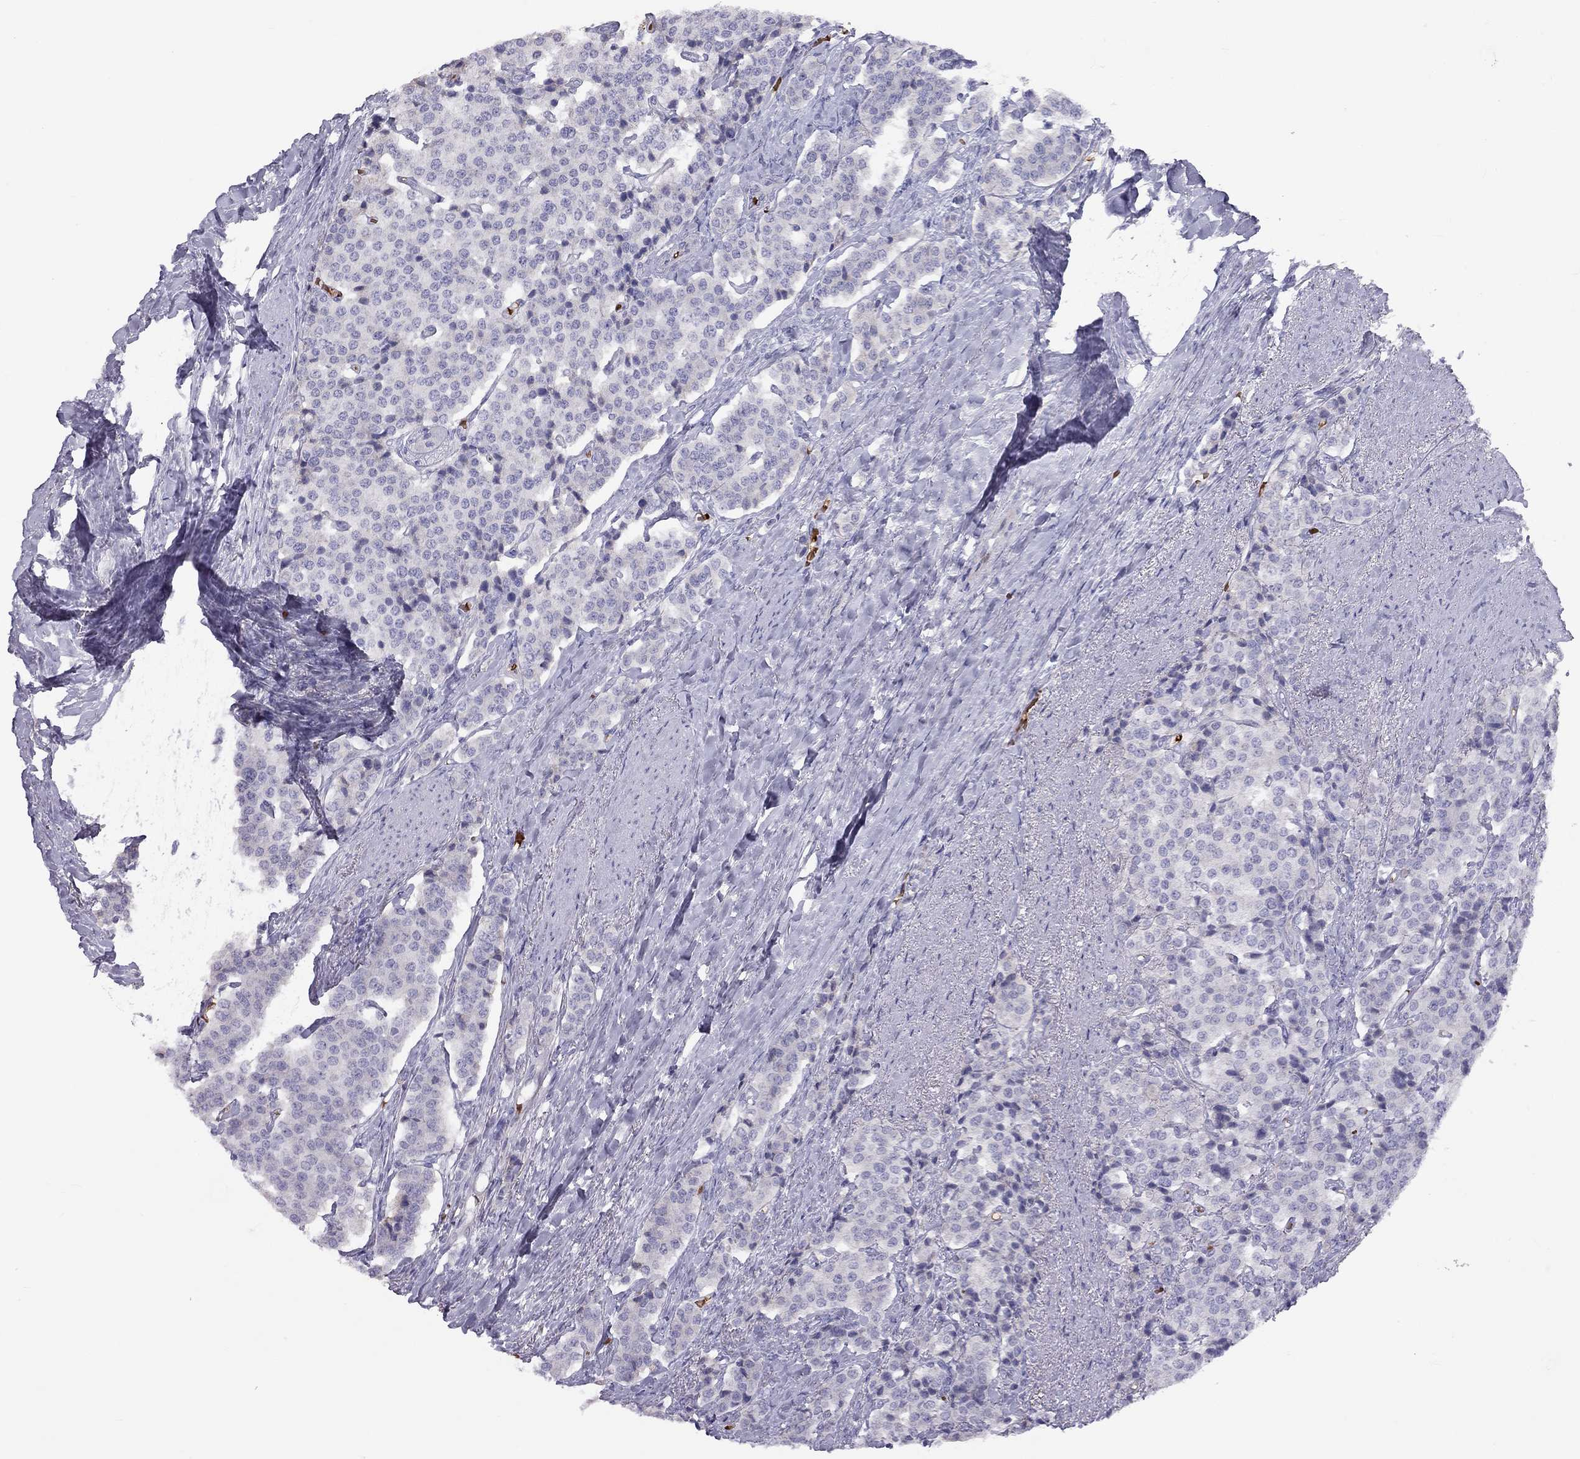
{"staining": {"intensity": "negative", "quantity": "none", "location": "none"}, "tissue": "carcinoid", "cell_type": "Tumor cells", "image_type": "cancer", "snomed": [{"axis": "morphology", "description": "Carcinoid, malignant, NOS"}, {"axis": "topography", "description": "Small intestine"}], "caption": "The IHC photomicrograph has no significant positivity in tumor cells of carcinoid tissue.", "gene": "RHD", "patient": {"sex": "female", "age": 58}}